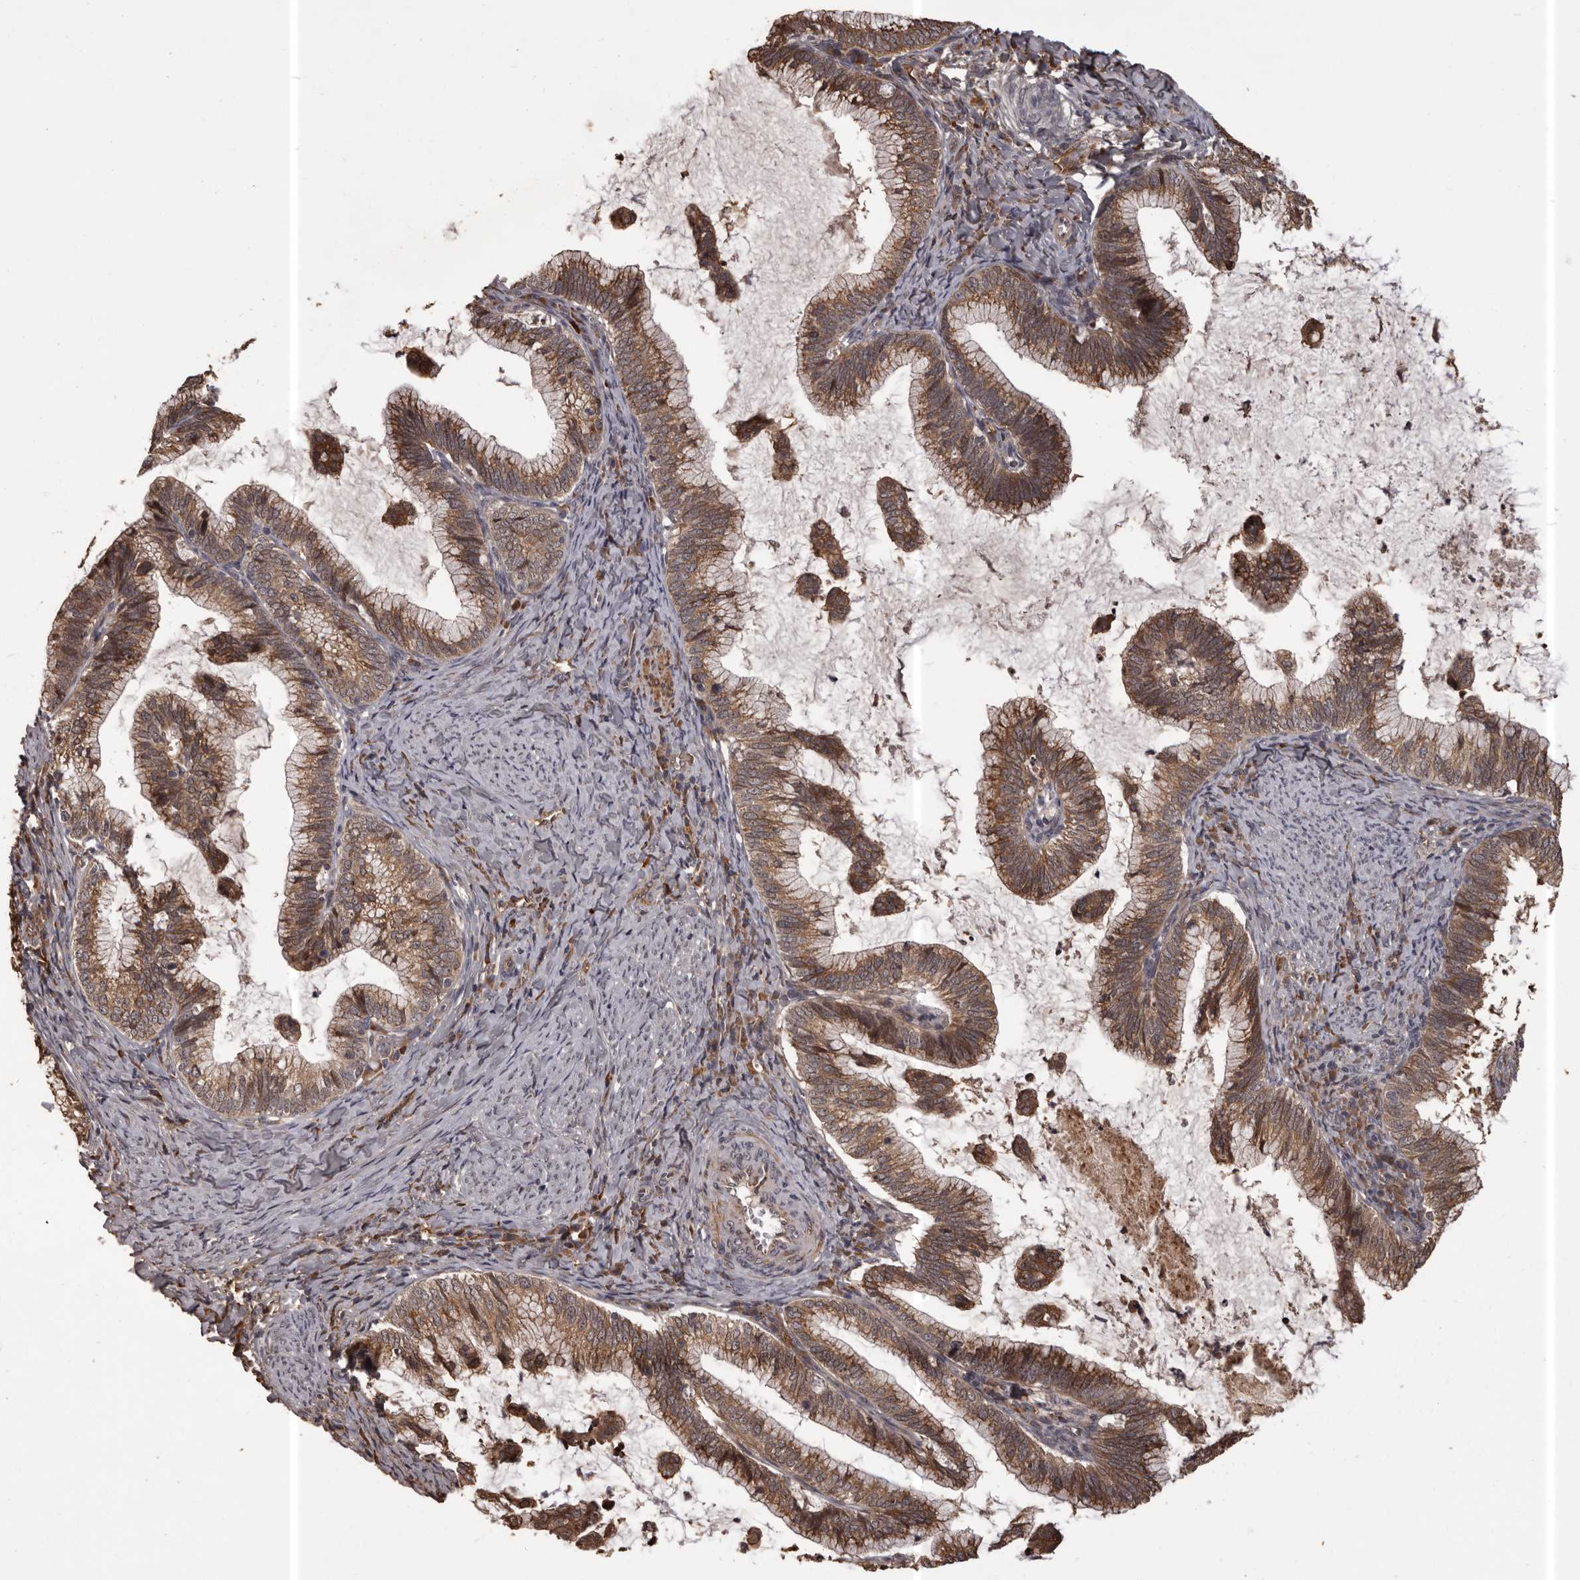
{"staining": {"intensity": "moderate", "quantity": ">75%", "location": "cytoplasmic/membranous"}, "tissue": "cervical cancer", "cell_type": "Tumor cells", "image_type": "cancer", "snomed": [{"axis": "morphology", "description": "Adenocarcinoma, NOS"}, {"axis": "topography", "description": "Cervix"}], "caption": "Protein expression by immunohistochemistry (IHC) reveals moderate cytoplasmic/membranous positivity in approximately >75% of tumor cells in cervical cancer (adenocarcinoma).", "gene": "SLITRK6", "patient": {"sex": "female", "age": 36}}